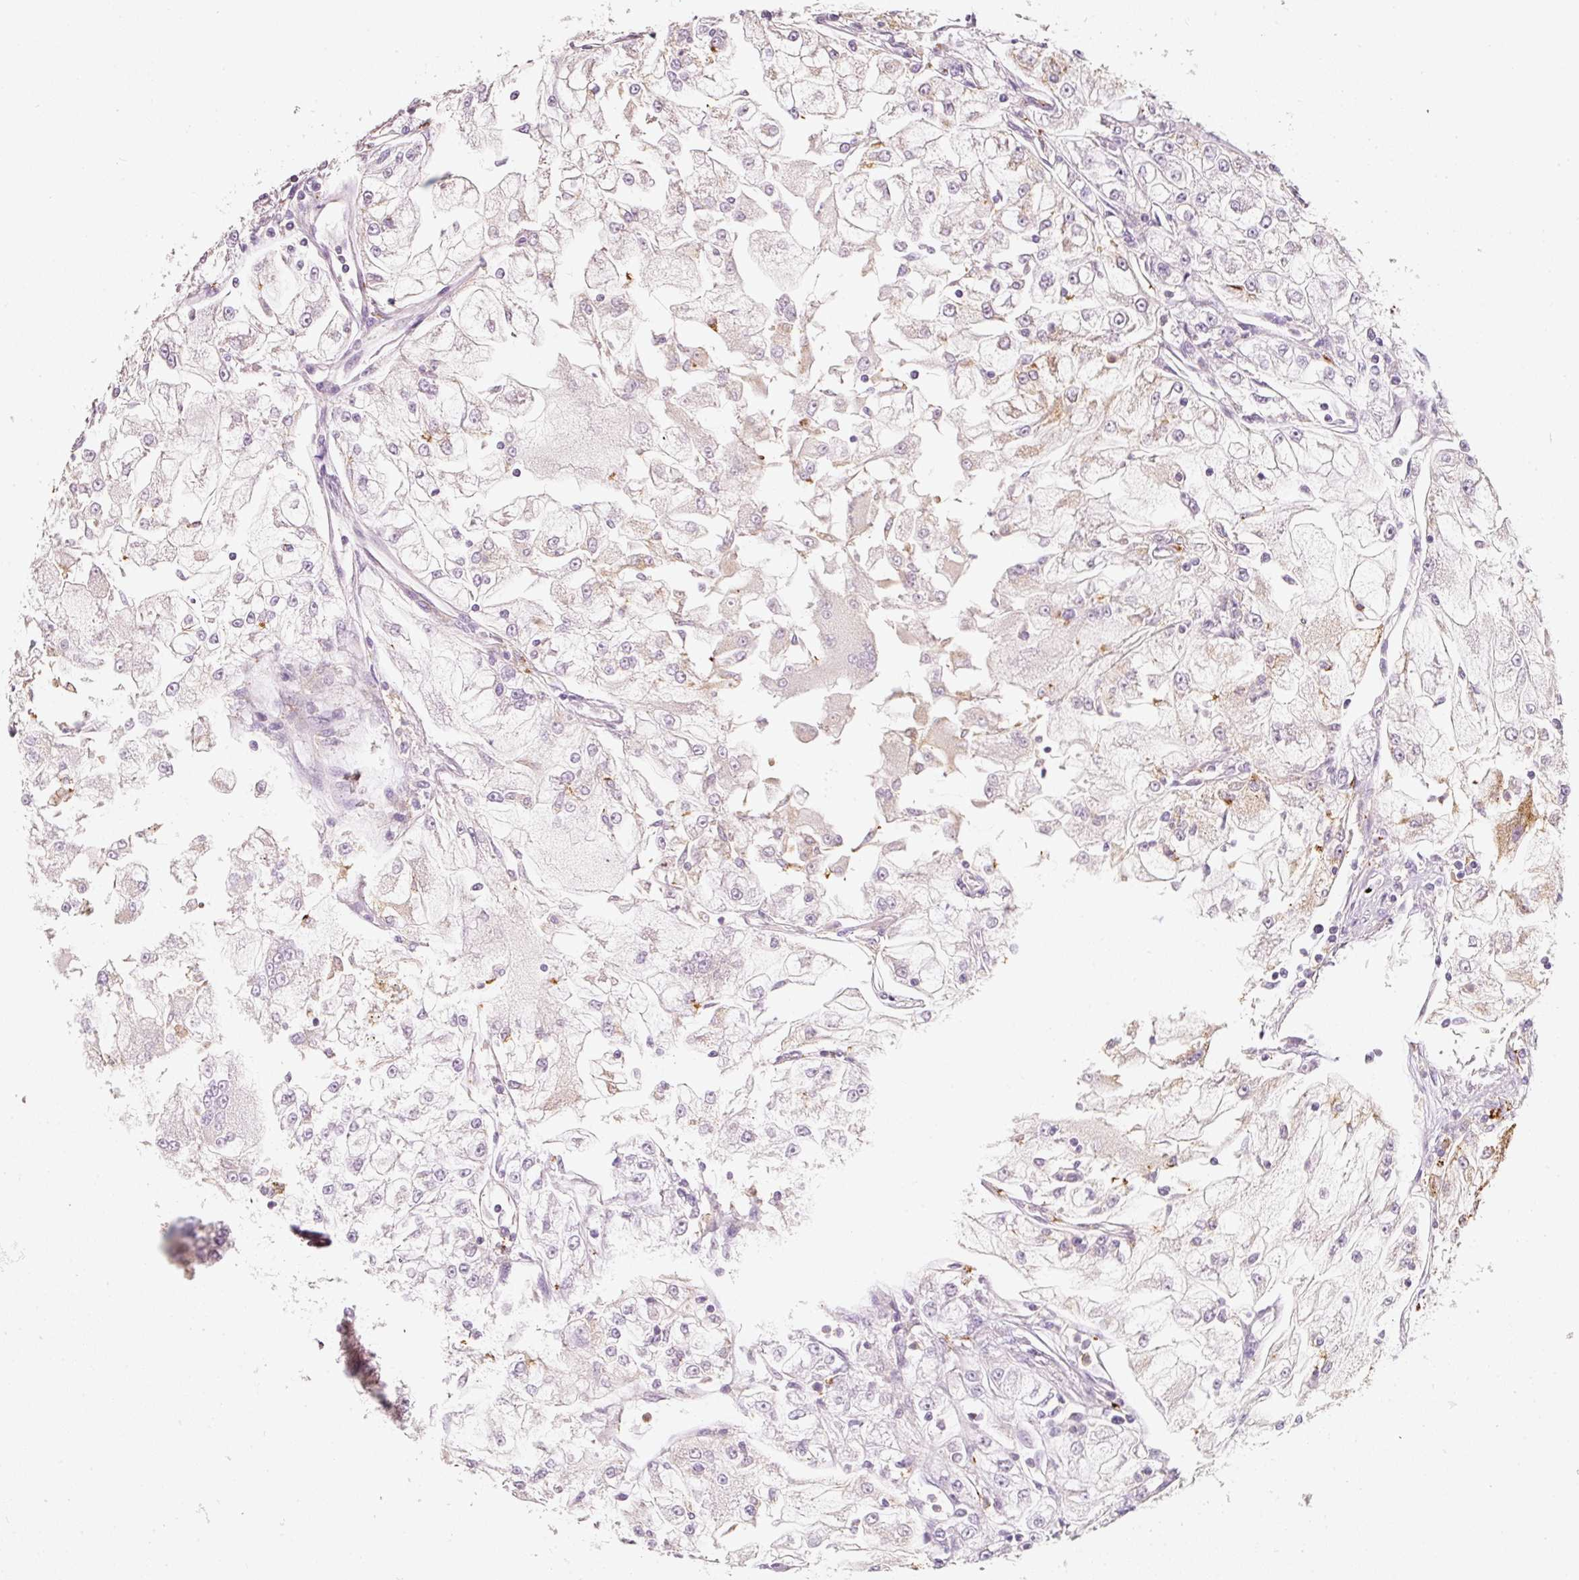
{"staining": {"intensity": "negative", "quantity": "none", "location": "none"}, "tissue": "renal cancer", "cell_type": "Tumor cells", "image_type": "cancer", "snomed": [{"axis": "morphology", "description": "Adenocarcinoma, NOS"}, {"axis": "topography", "description": "Kidney"}], "caption": "Image shows no significant protein positivity in tumor cells of renal adenocarcinoma.", "gene": "IQGAP2", "patient": {"sex": "female", "age": 72}}